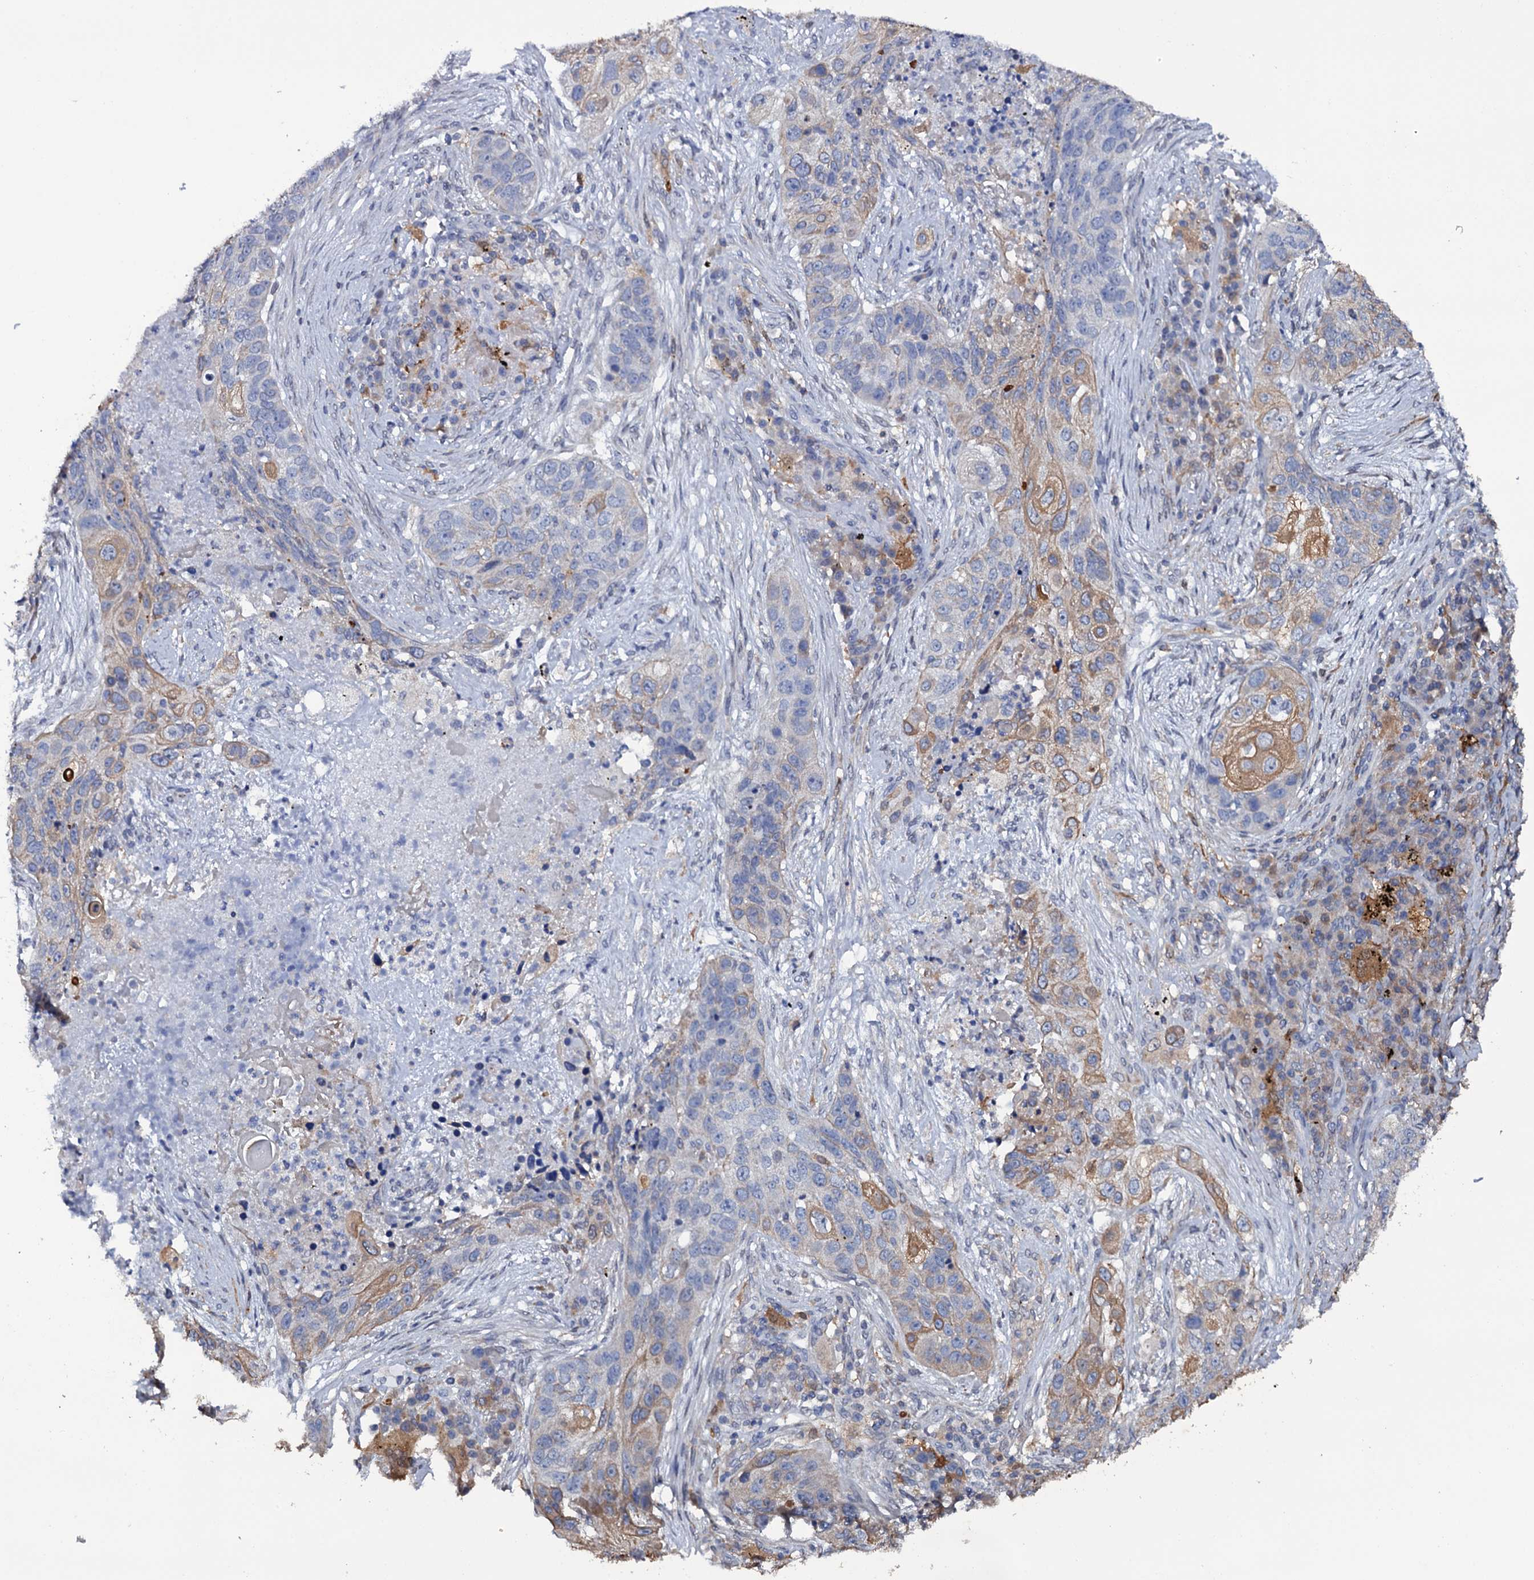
{"staining": {"intensity": "moderate", "quantity": "<25%", "location": "cytoplasmic/membranous"}, "tissue": "lung cancer", "cell_type": "Tumor cells", "image_type": "cancer", "snomed": [{"axis": "morphology", "description": "Squamous cell carcinoma, NOS"}, {"axis": "topography", "description": "Lung"}], "caption": "Lung squamous cell carcinoma stained with DAB (3,3'-diaminobenzidine) immunohistochemistry exhibits low levels of moderate cytoplasmic/membranous positivity in about <25% of tumor cells.", "gene": "CRYL1", "patient": {"sex": "female", "age": 63}}